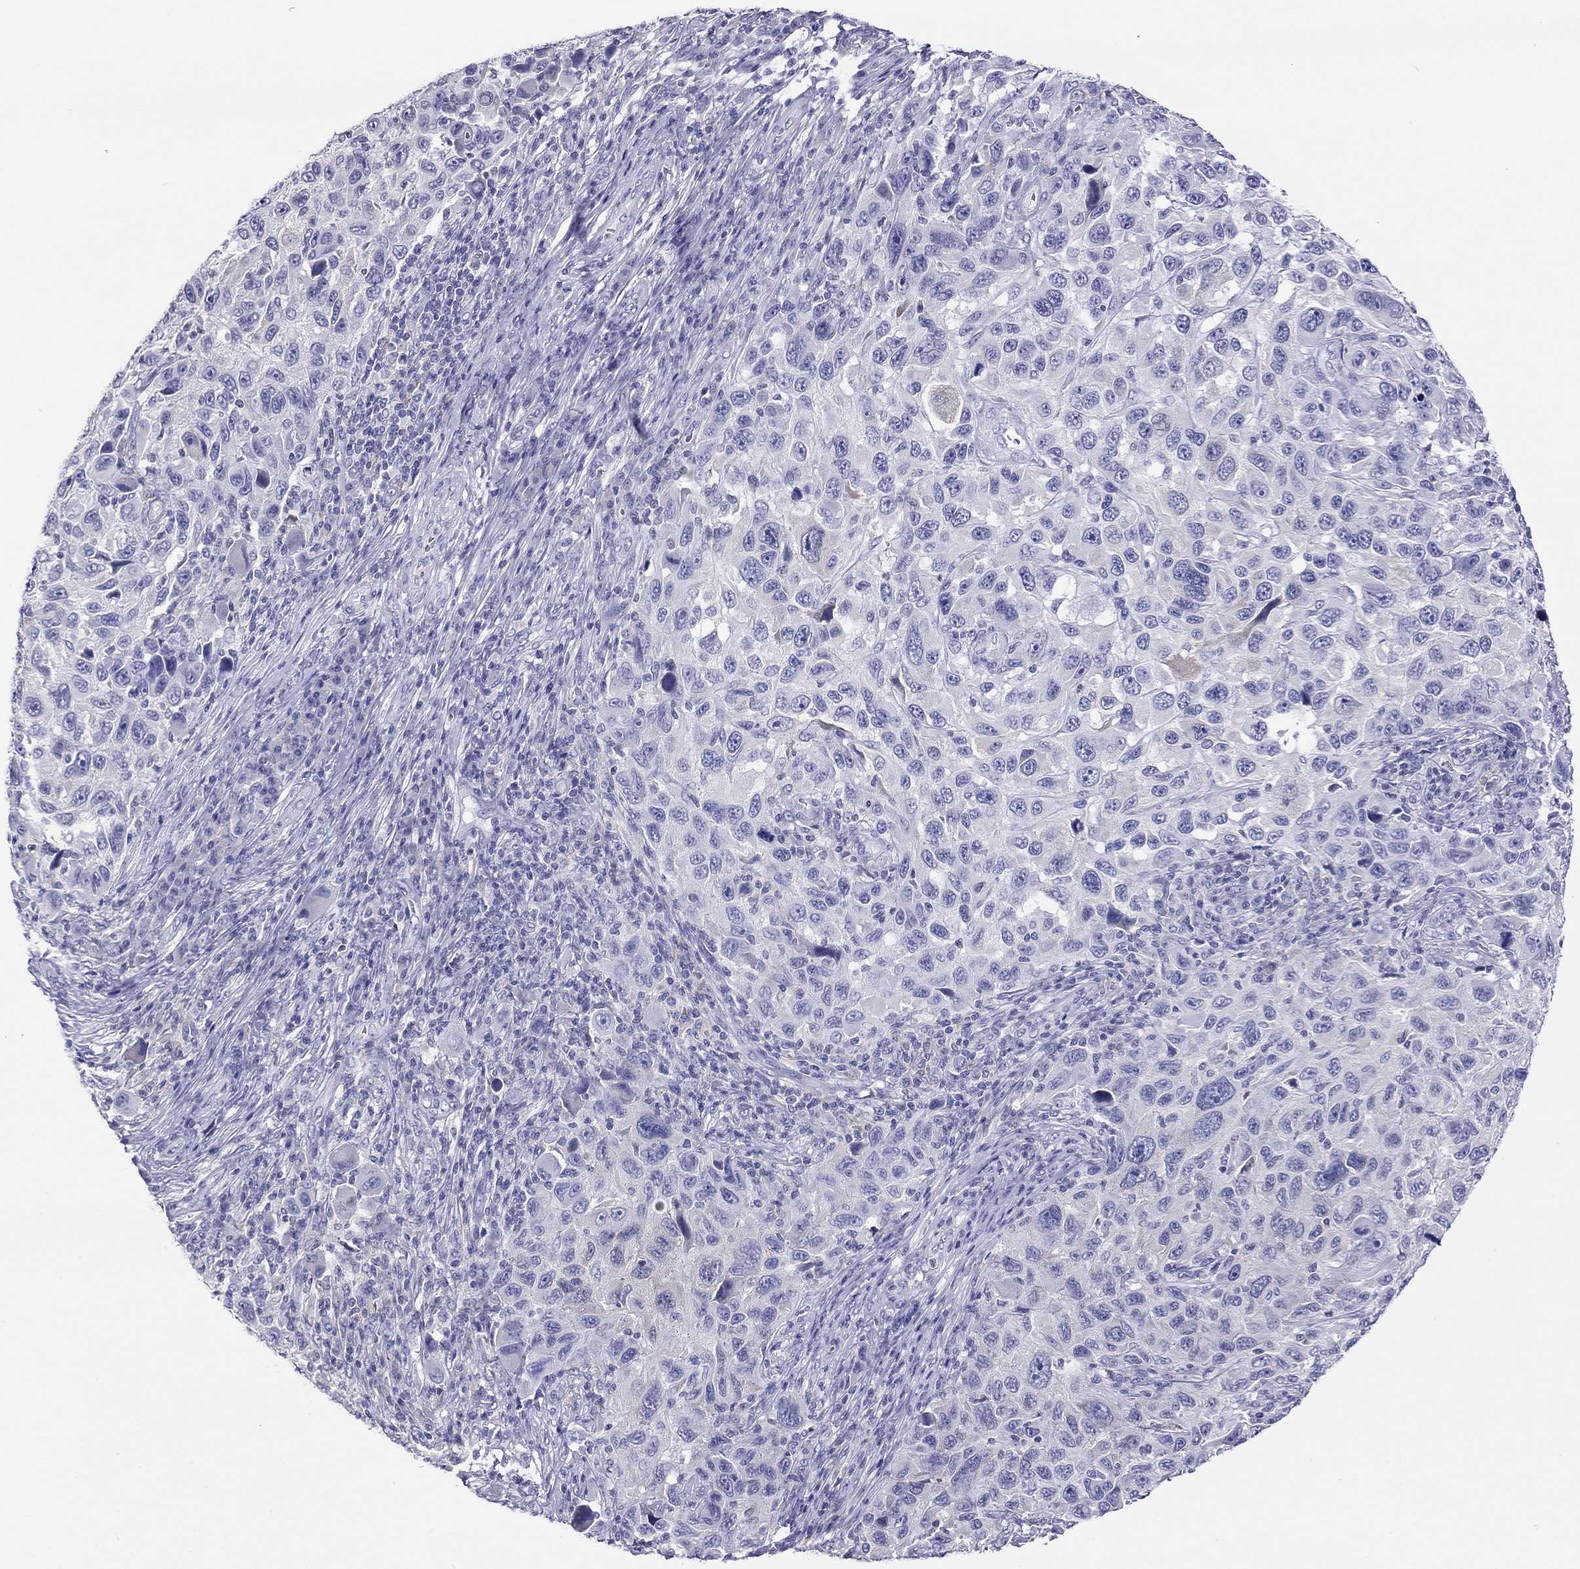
{"staining": {"intensity": "negative", "quantity": "none", "location": "none"}, "tissue": "melanoma", "cell_type": "Tumor cells", "image_type": "cancer", "snomed": [{"axis": "morphology", "description": "Malignant melanoma, NOS"}, {"axis": "topography", "description": "Skin"}], "caption": "This photomicrograph is of malignant melanoma stained with immunohistochemistry (IHC) to label a protein in brown with the nuclei are counter-stained blue. There is no expression in tumor cells.", "gene": "SLC46A2", "patient": {"sex": "male", "age": 53}}